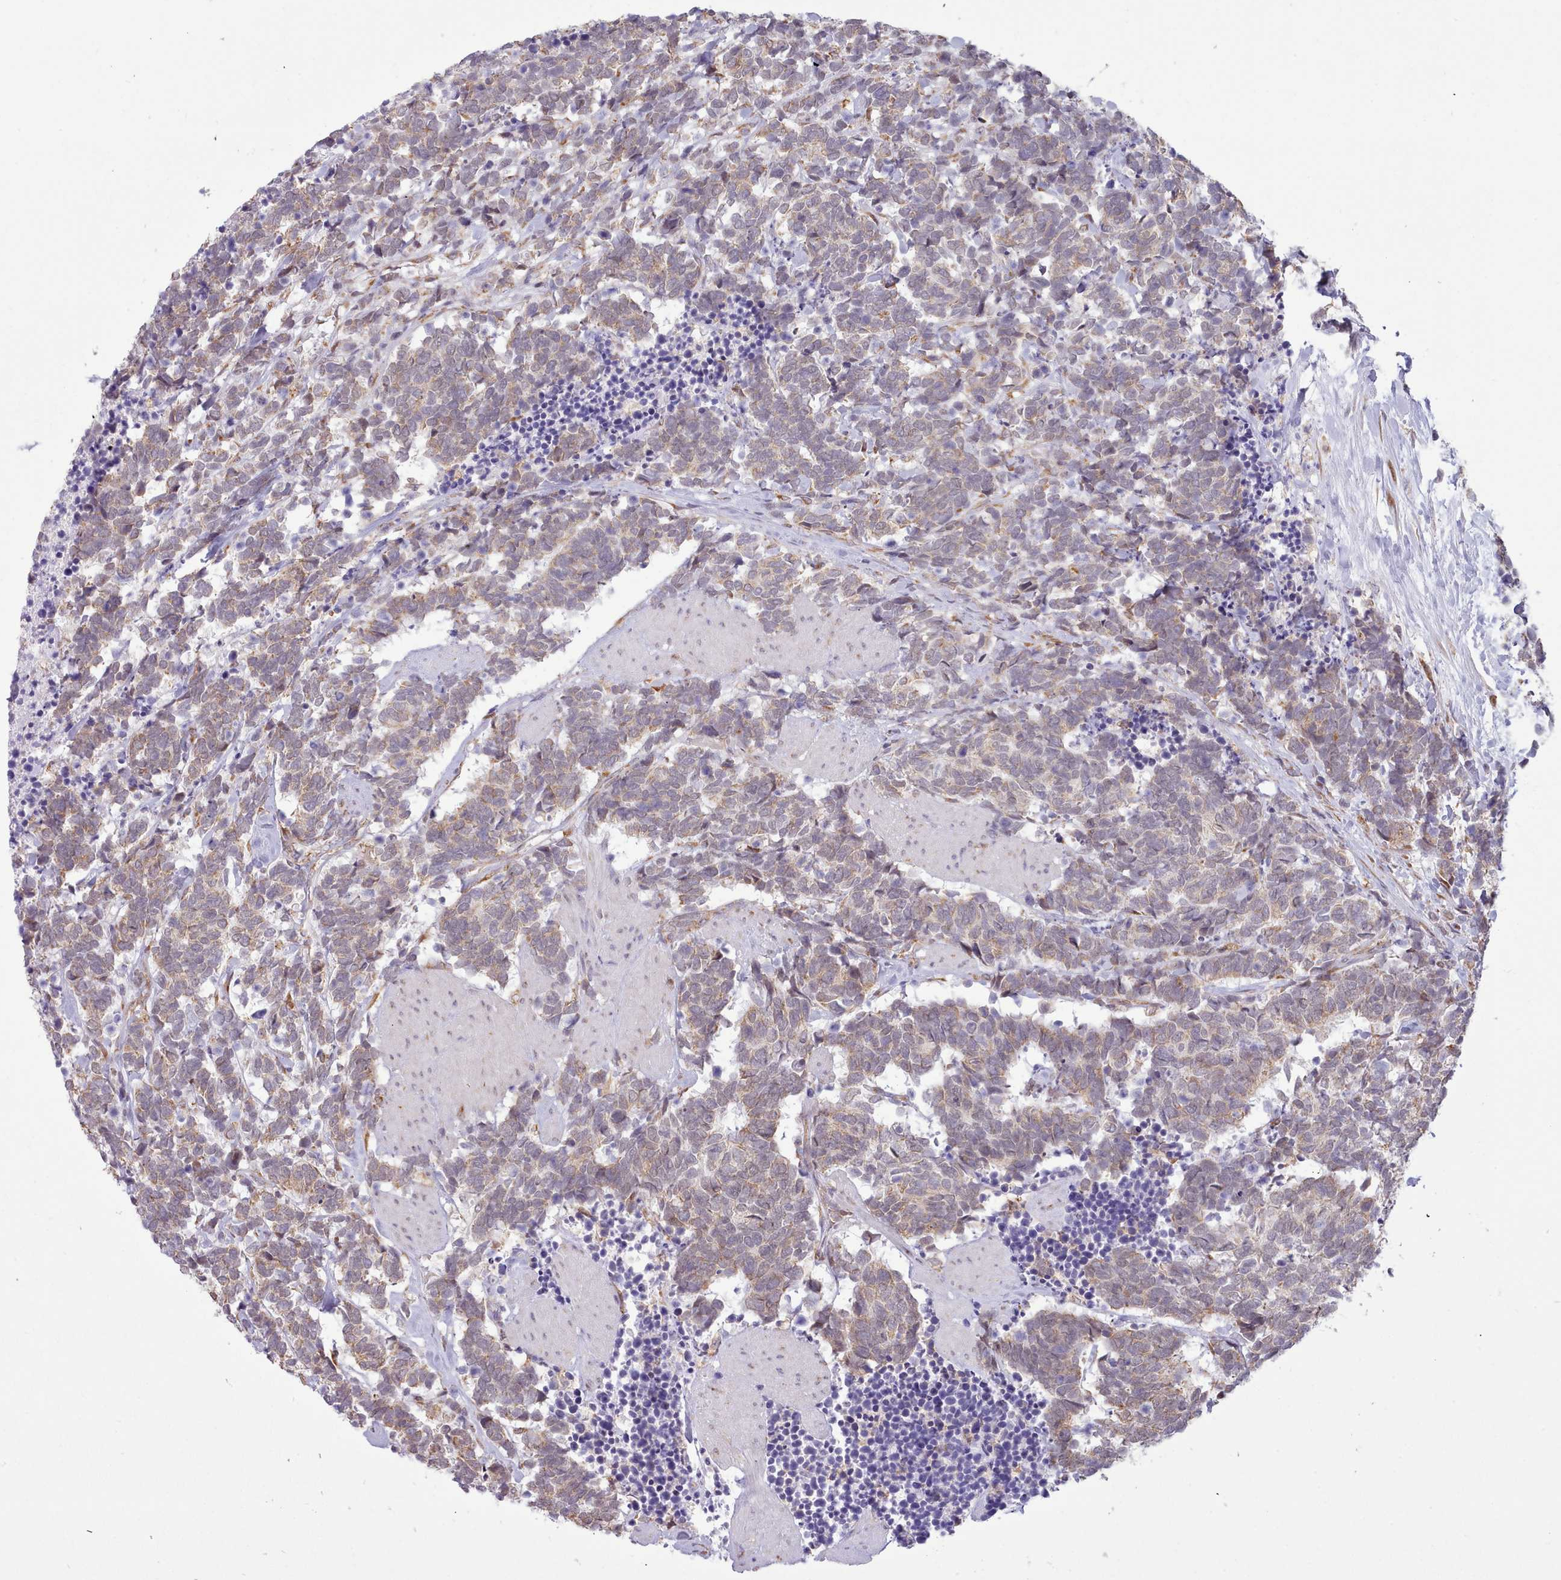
{"staining": {"intensity": "weak", "quantity": ">75%", "location": "cytoplasmic/membranous"}, "tissue": "carcinoid", "cell_type": "Tumor cells", "image_type": "cancer", "snomed": [{"axis": "morphology", "description": "Carcinoma, NOS"}, {"axis": "morphology", "description": "Carcinoid, malignant, NOS"}, {"axis": "topography", "description": "Prostate"}], "caption": "A brown stain highlights weak cytoplasmic/membranous expression of a protein in carcinoid tumor cells.", "gene": "SEC61B", "patient": {"sex": "male", "age": 57}}